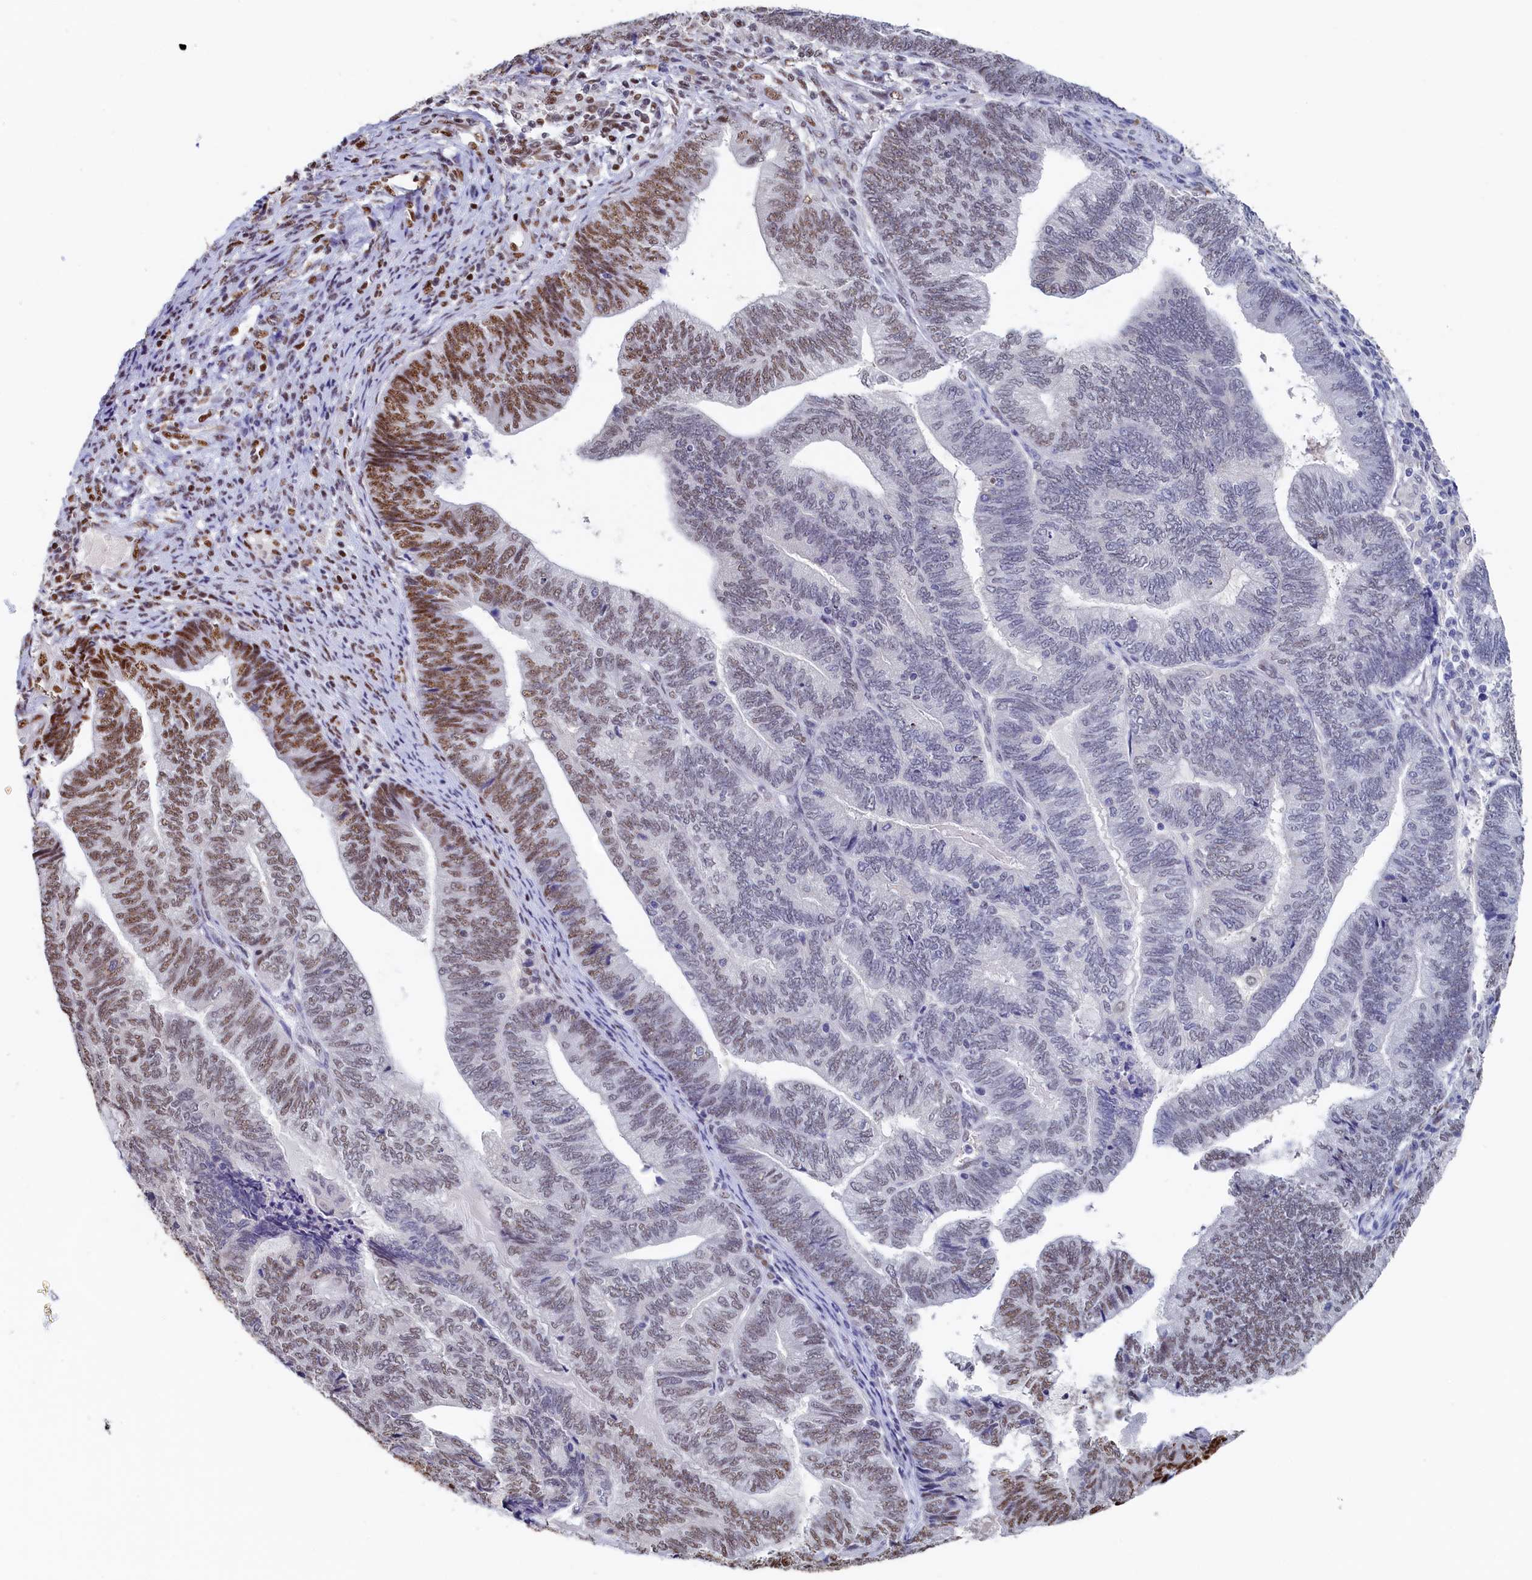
{"staining": {"intensity": "moderate", "quantity": "<25%", "location": "nuclear"}, "tissue": "endometrial cancer", "cell_type": "Tumor cells", "image_type": "cancer", "snomed": [{"axis": "morphology", "description": "Adenocarcinoma, NOS"}, {"axis": "topography", "description": "Uterus"}, {"axis": "topography", "description": "Endometrium"}], "caption": "IHC staining of adenocarcinoma (endometrial), which displays low levels of moderate nuclear staining in about <25% of tumor cells indicating moderate nuclear protein staining. The staining was performed using DAB (brown) for protein detection and nuclei were counterstained in hematoxylin (blue).", "gene": "MOSPD3", "patient": {"sex": "female", "age": 70}}